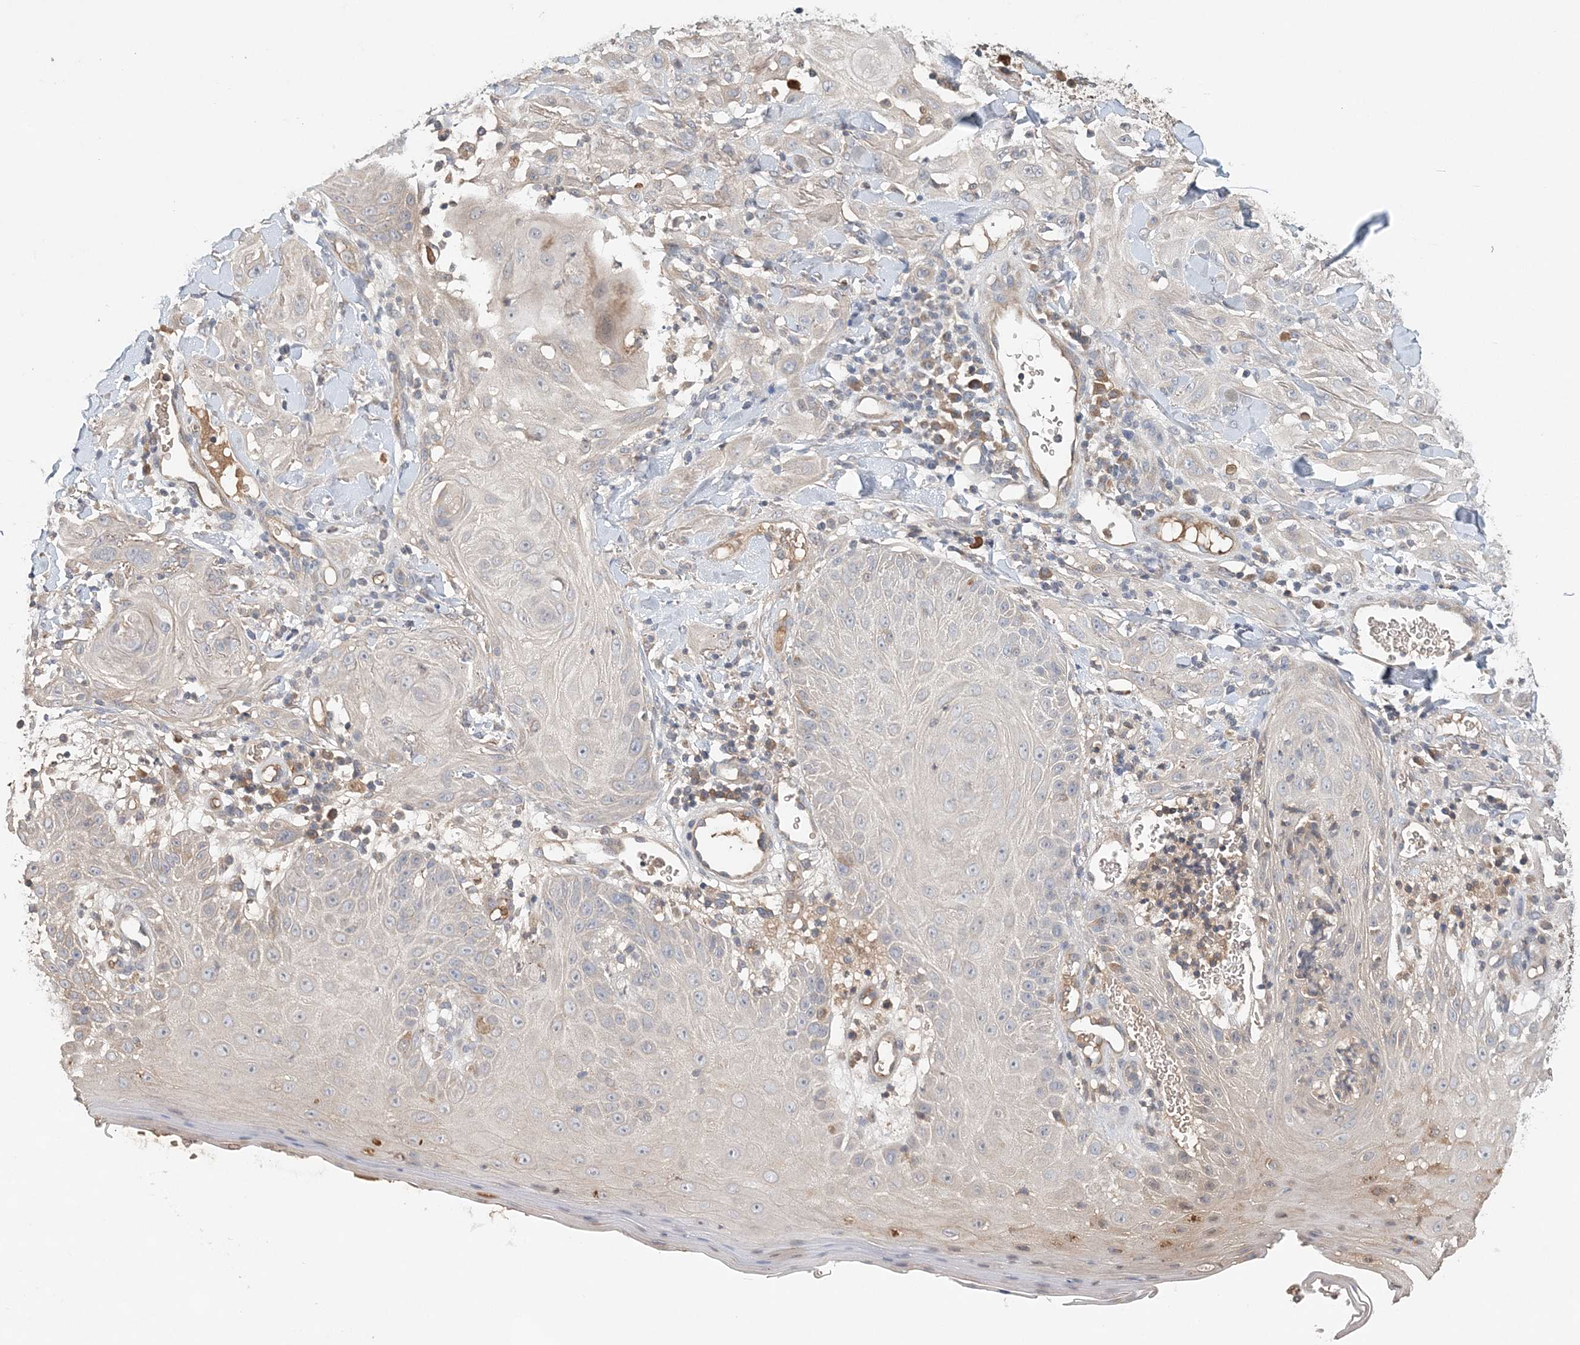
{"staining": {"intensity": "negative", "quantity": "none", "location": "none"}, "tissue": "skin cancer", "cell_type": "Tumor cells", "image_type": "cancer", "snomed": [{"axis": "morphology", "description": "Squamous cell carcinoma, NOS"}, {"axis": "topography", "description": "Skin"}], "caption": "This is an immunohistochemistry (IHC) micrograph of human skin cancer. There is no staining in tumor cells.", "gene": "SYCP3", "patient": {"sex": "male", "age": 24}}